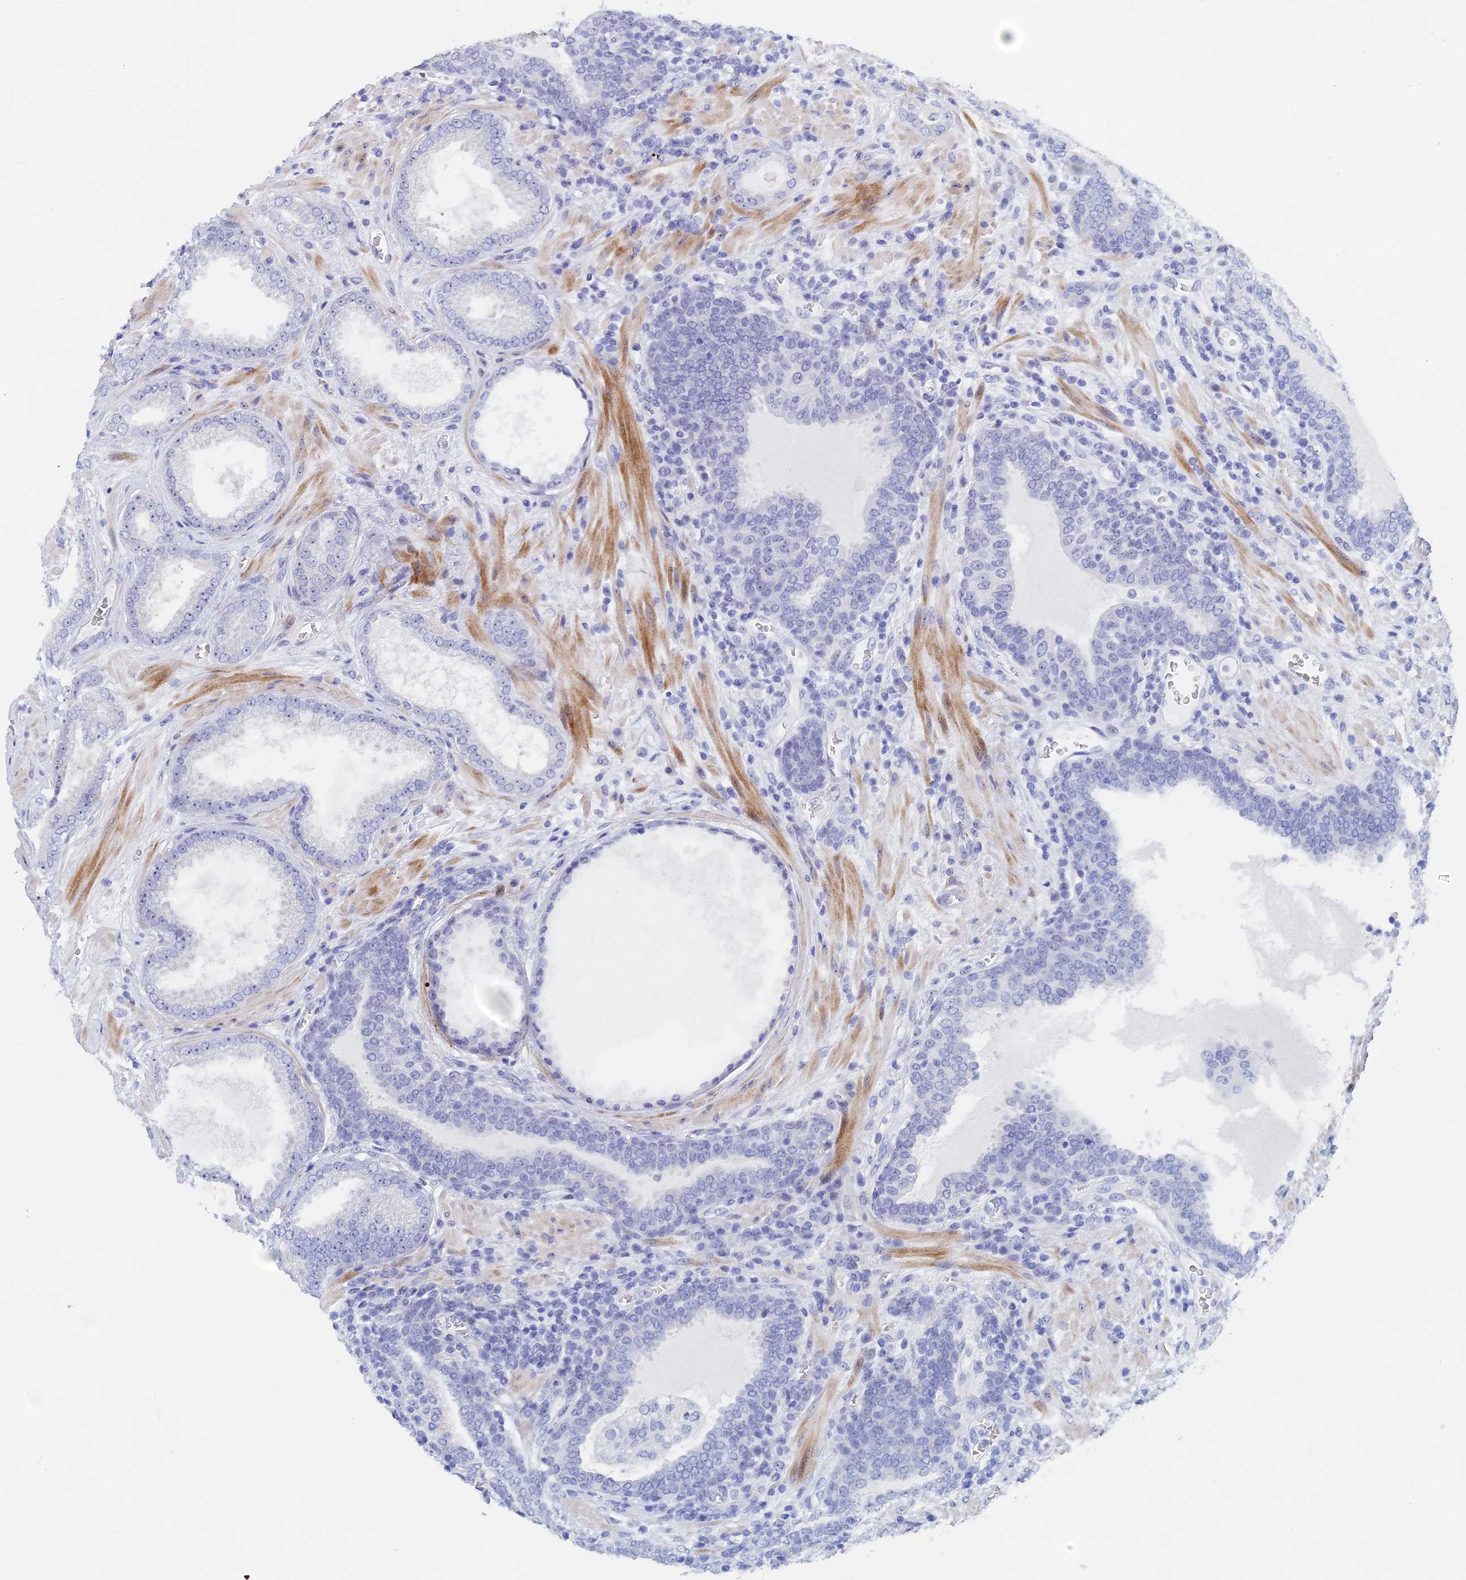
{"staining": {"intensity": "negative", "quantity": "none", "location": "none"}, "tissue": "prostate cancer", "cell_type": "Tumor cells", "image_type": "cancer", "snomed": [{"axis": "morphology", "description": "Adenocarcinoma, Low grade"}, {"axis": "topography", "description": "Prostate"}], "caption": "This is a image of IHC staining of prostate adenocarcinoma (low-grade), which shows no positivity in tumor cells.", "gene": "DRGX", "patient": {"sex": "male", "age": 57}}